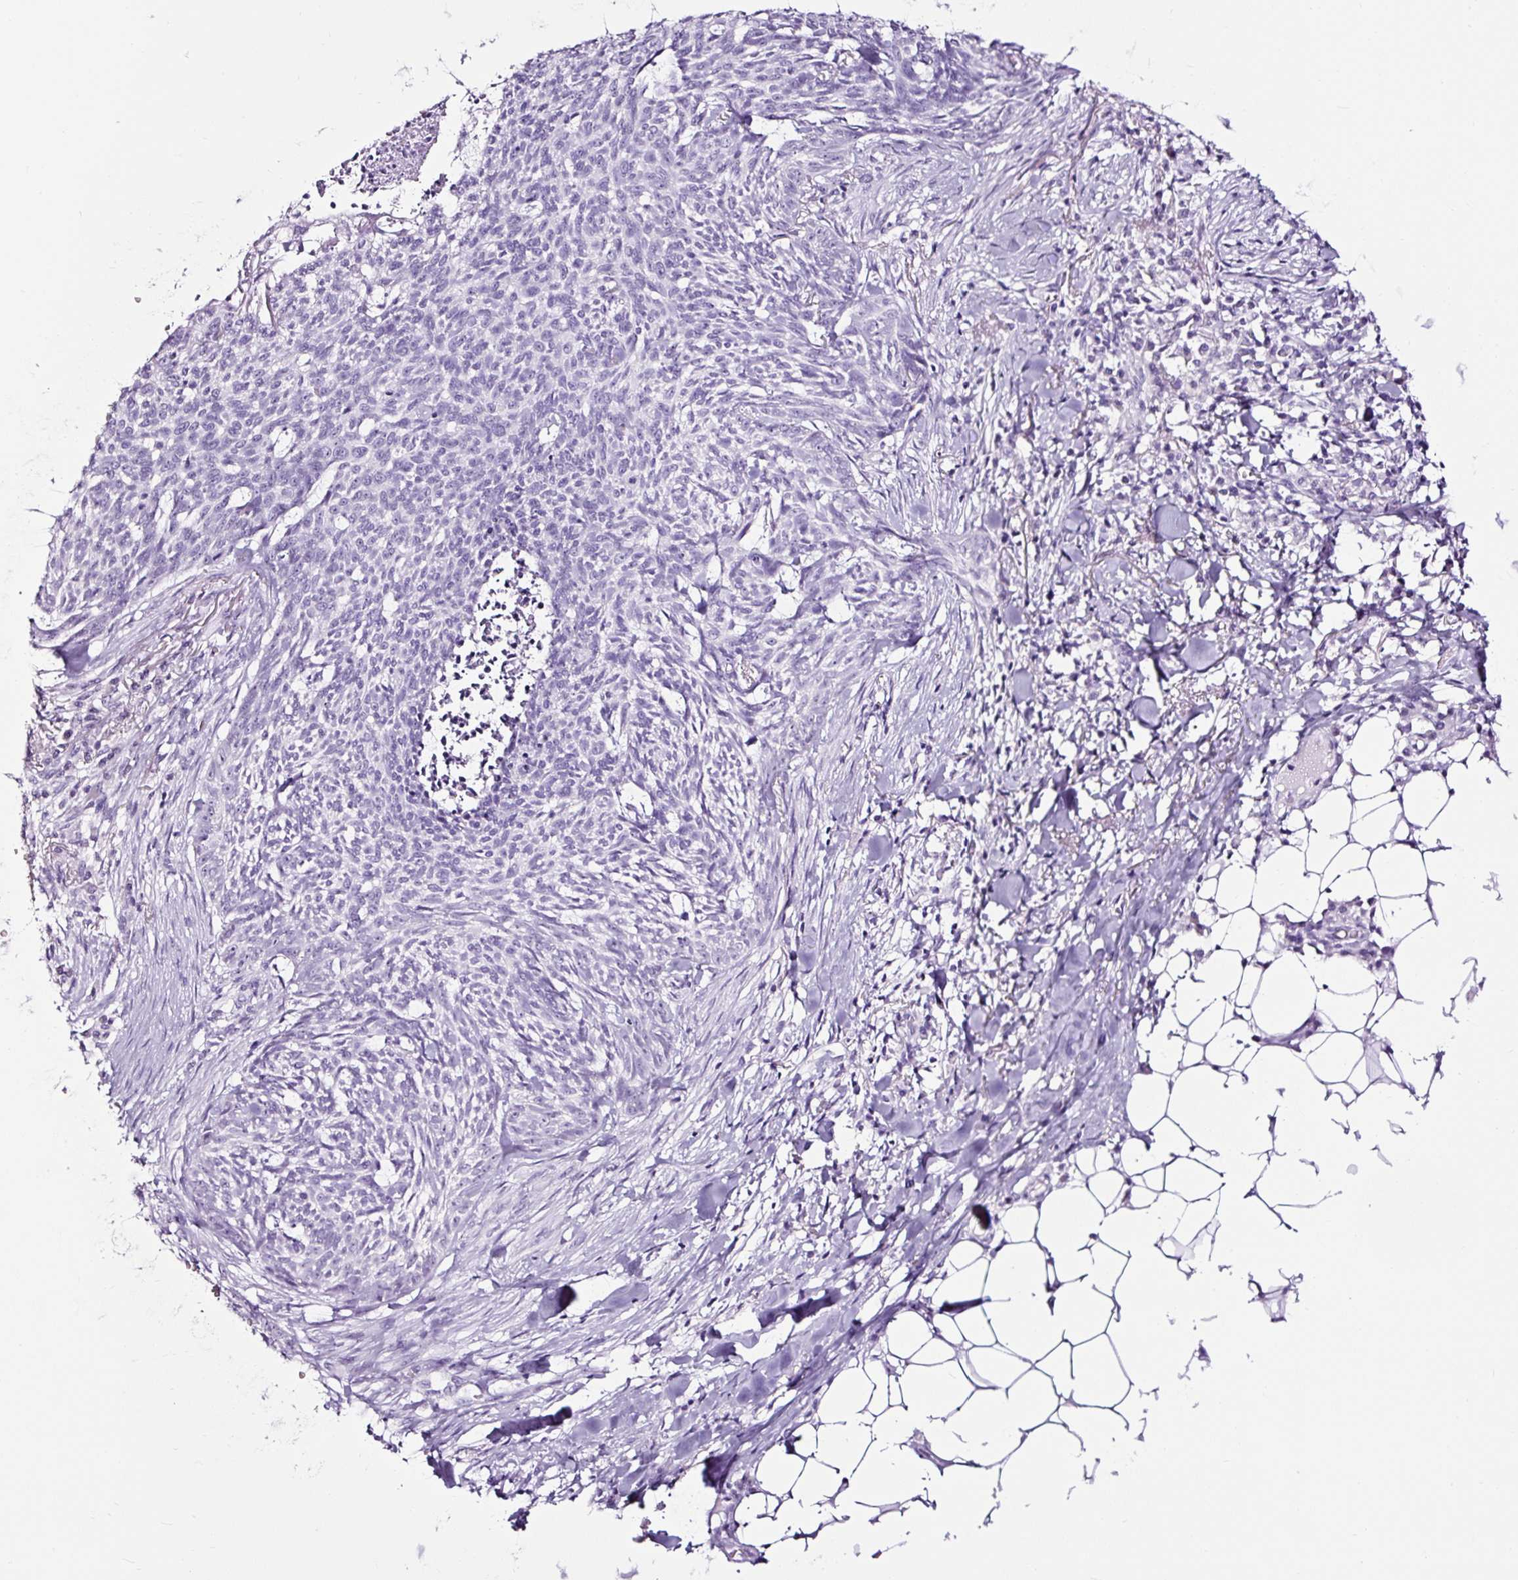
{"staining": {"intensity": "negative", "quantity": "none", "location": "none"}, "tissue": "skin cancer", "cell_type": "Tumor cells", "image_type": "cancer", "snomed": [{"axis": "morphology", "description": "Basal cell carcinoma"}, {"axis": "topography", "description": "Skin"}], "caption": "Tumor cells show no significant staining in skin cancer.", "gene": "NPHS2", "patient": {"sex": "female", "age": 93}}